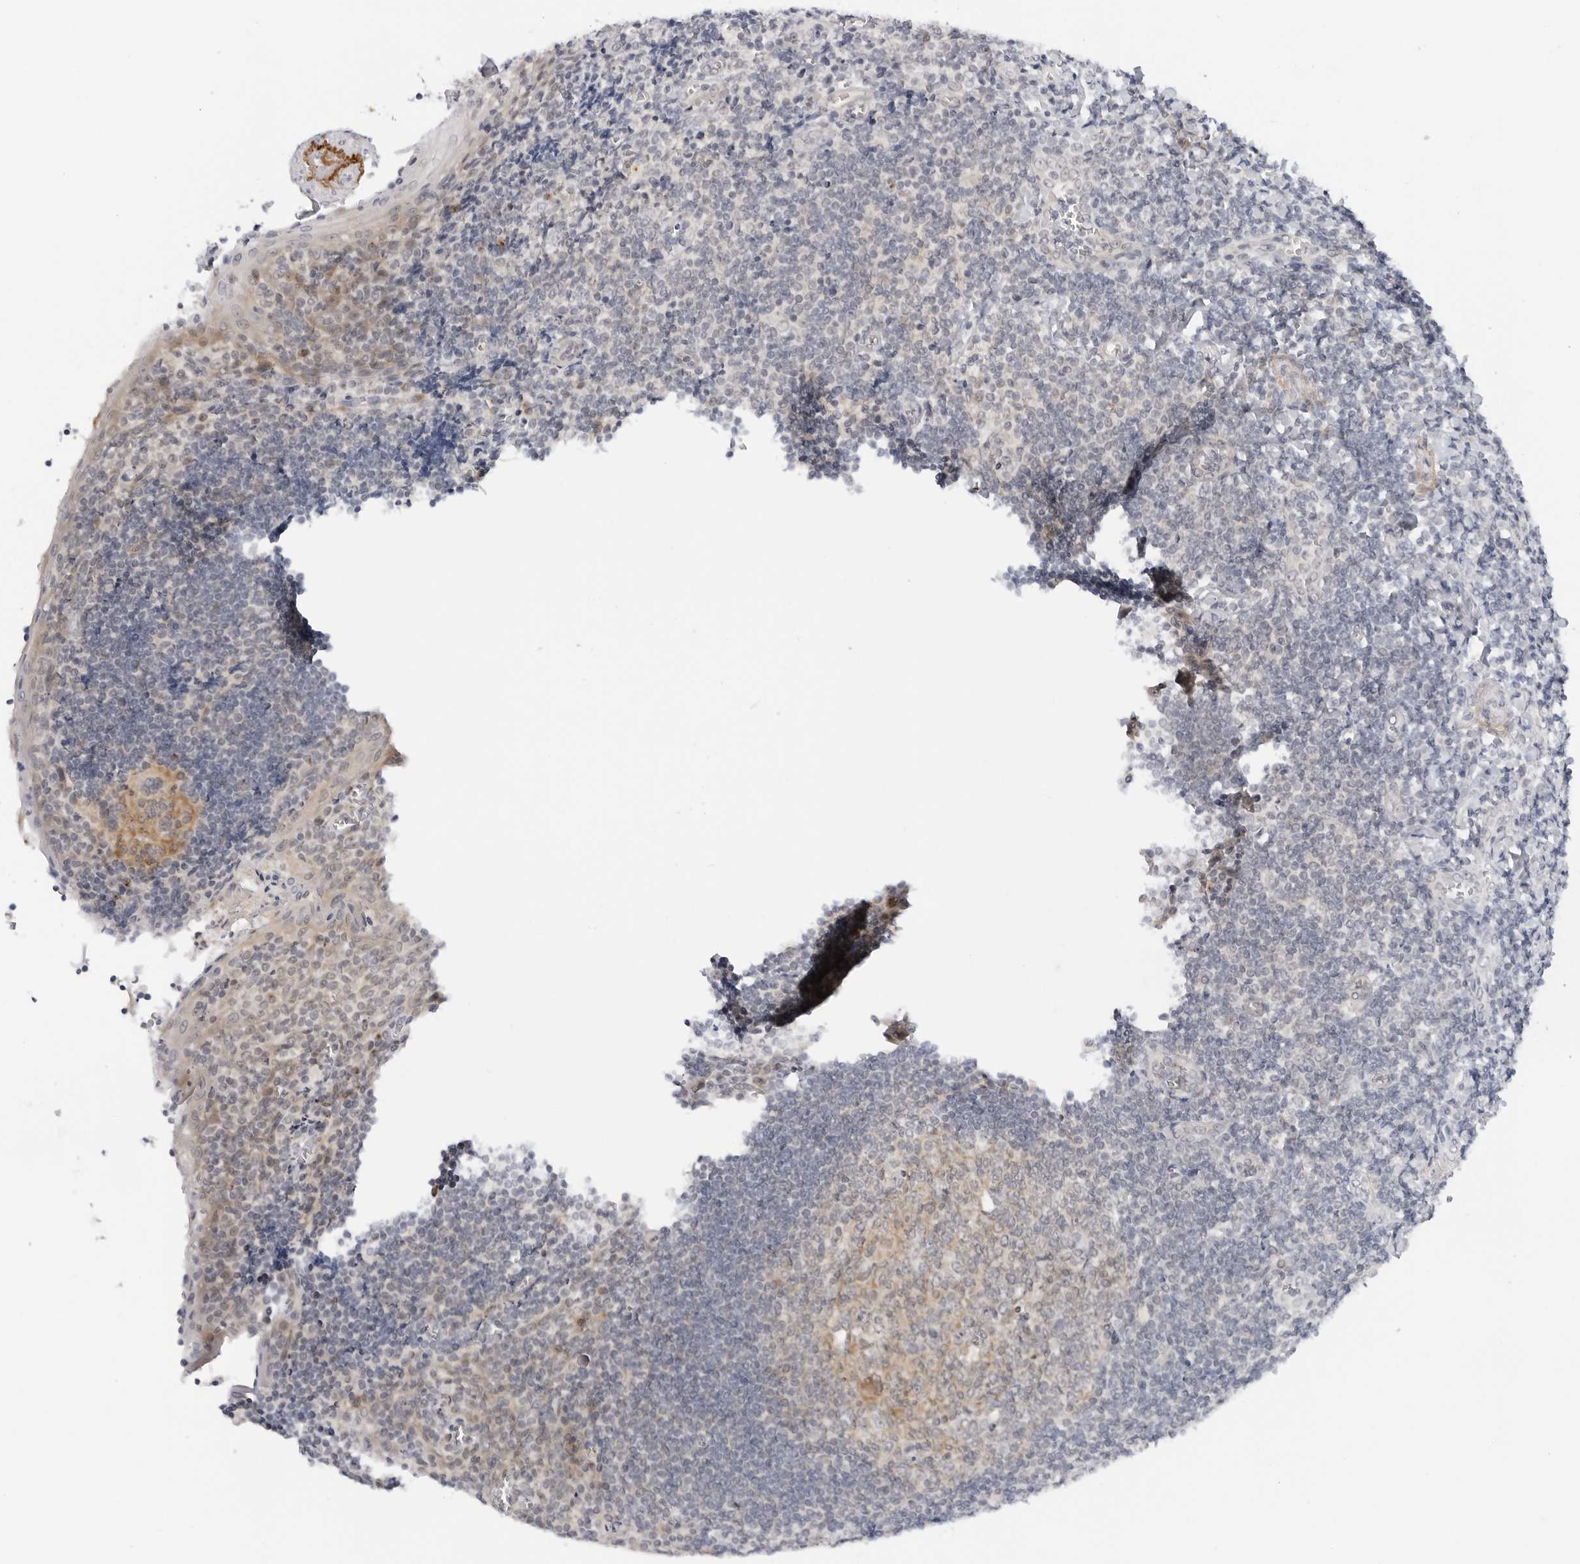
{"staining": {"intensity": "weak", "quantity": "25%-75%", "location": "cytoplasmic/membranous"}, "tissue": "tonsil", "cell_type": "Germinal center cells", "image_type": "normal", "snomed": [{"axis": "morphology", "description": "Normal tissue, NOS"}, {"axis": "topography", "description": "Tonsil"}], "caption": "High-magnification brightfield microscopy of benign tonsil stained with DAB (brown) and counterstained with hematoxylin (blue). germinal center cells exhibit weak cytoplasmic/membranous staining is appreciated in about25%-75% of cells. Nuclei are stained in blue.", "gene": "MAP2K5", "patient": {"sex": "male", "age": 27}}